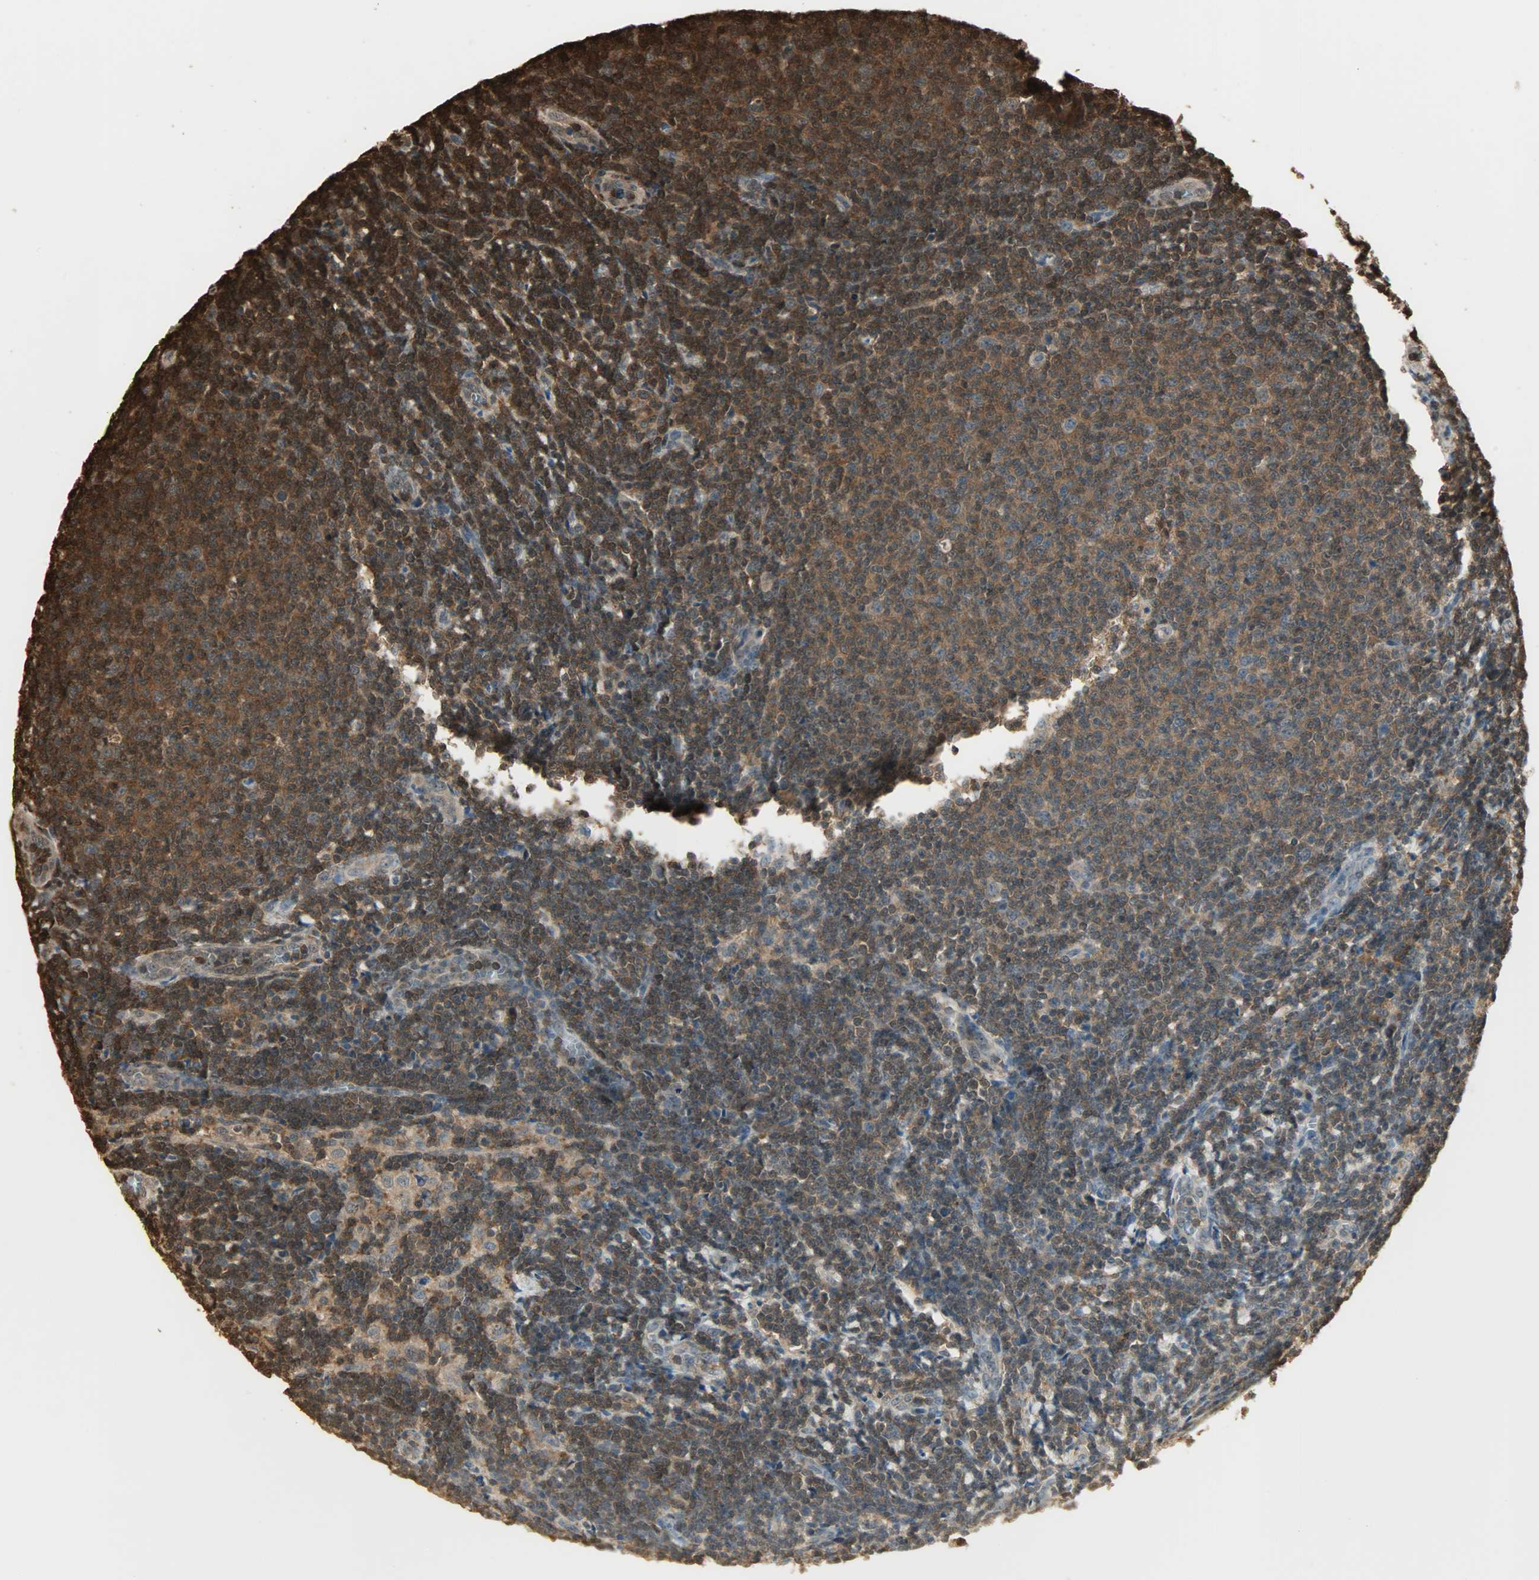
{"staining": {"intensity": "strong", "quantity": ">75%", "location": "cytoplasmic/membranous,nuclear"}, "tissue": "lymphoma", "cell_type": "Tumor cells", "image_type": "cancer", "snomed": [{"axis": "morphology", "description": "Malignant lymphoma, non-Hodgkin's type, Low grade"}, {"axis": "topography", "description": "Lymph node"}], "caption": "Protein expression analysis of human low-grade malignant lymphoma, non-Hodgkin's type reveals strong cytoplasmic/membranous and nuclear positivity in about >75% of tumor cells.", "gene": "YWHAZ", "patient": {"sex": "male", "age": 66}}